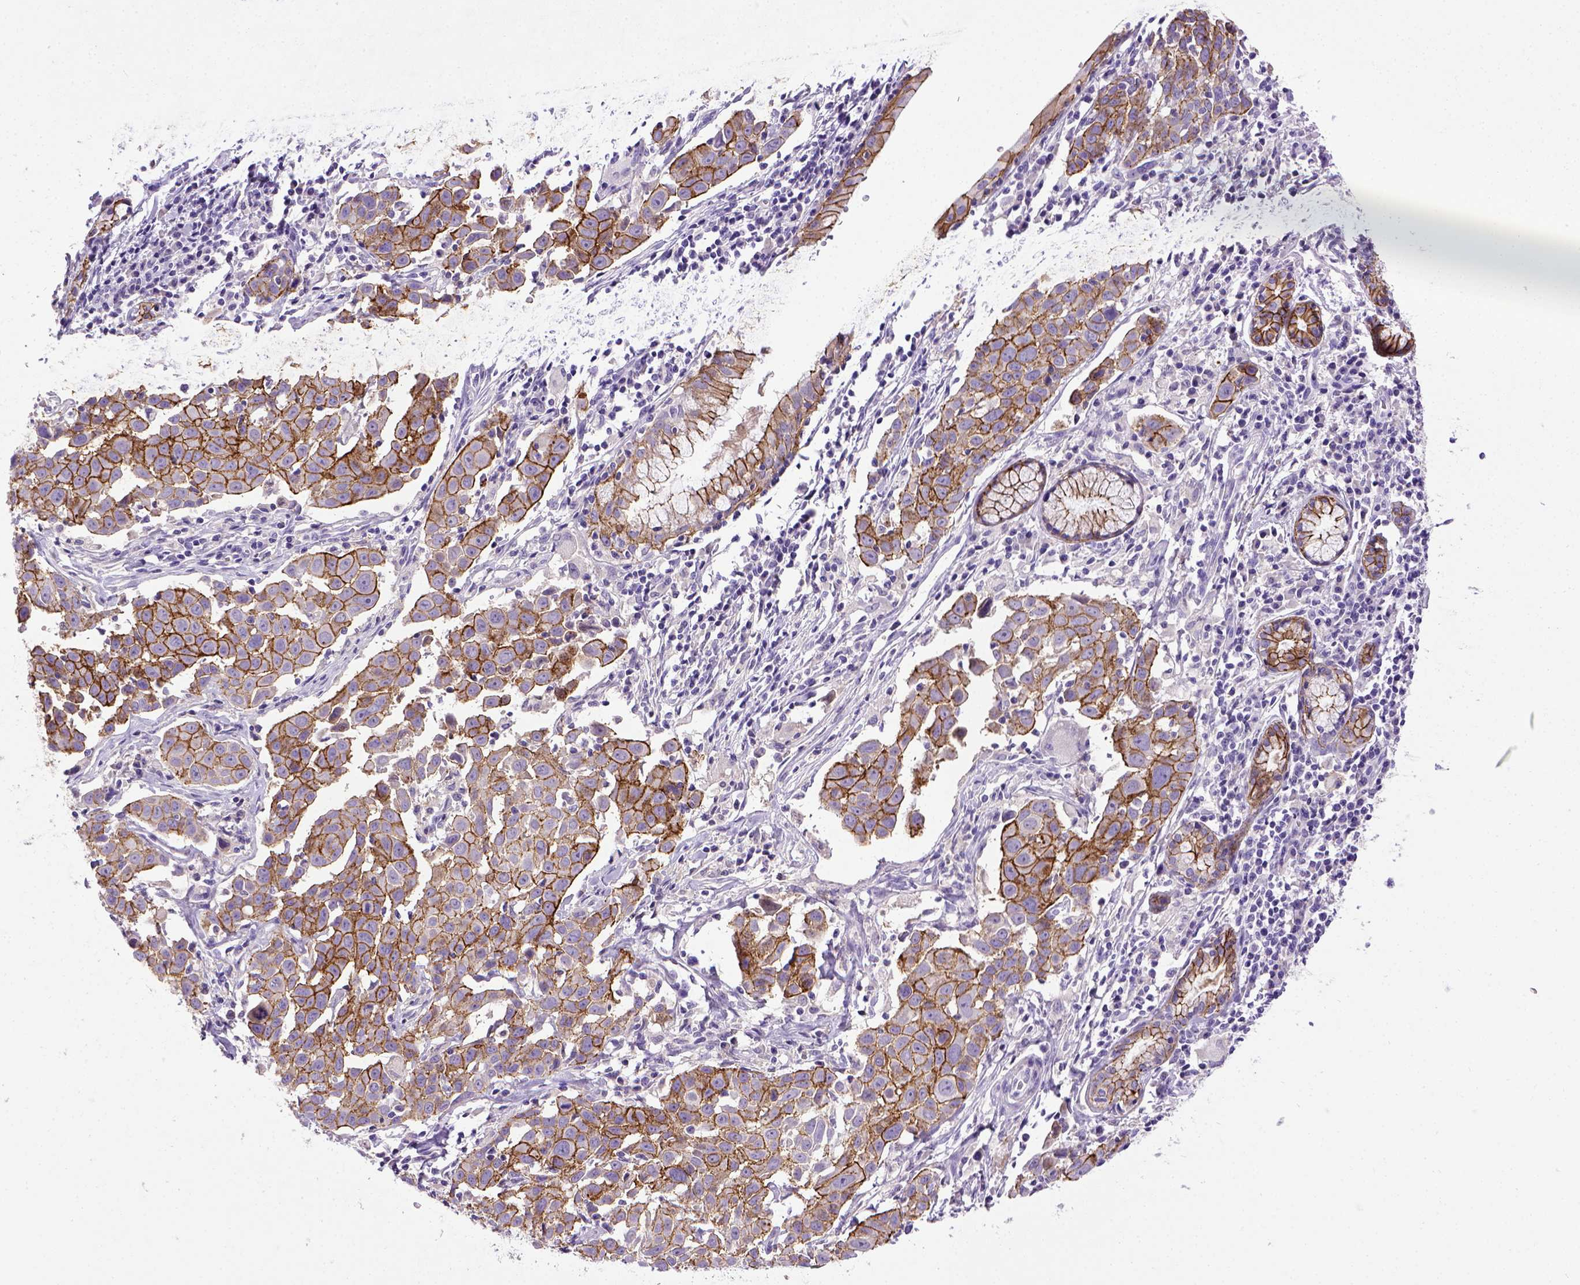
{"staining": {"intensity": "moderate", "quantity": "25%-75%", "location": "cytoplasmic/membranous"}, "tissue": "lung cancer", "cell_type": "Tumor cells", "image_type": "cancer", "snomed": [{"axis": "morphology", "description": "Squamous cell carcinoma, NOS"}, {"axis": "topography", "description": "Lung"}], "caption": "Protein staining exhibits moderate cytoplasmic/membranous expression in approximately 25%-75% of tumor cells in squamous cell carcinoma (lung). The staining was performed using DAB (3,3'-diaminobenzidine), with brown indicating positive protein expression. Nuclei are stained blue with hematoxylin.", "gene": "CDH1", "patient": {"sex": "male", "age": 57}}